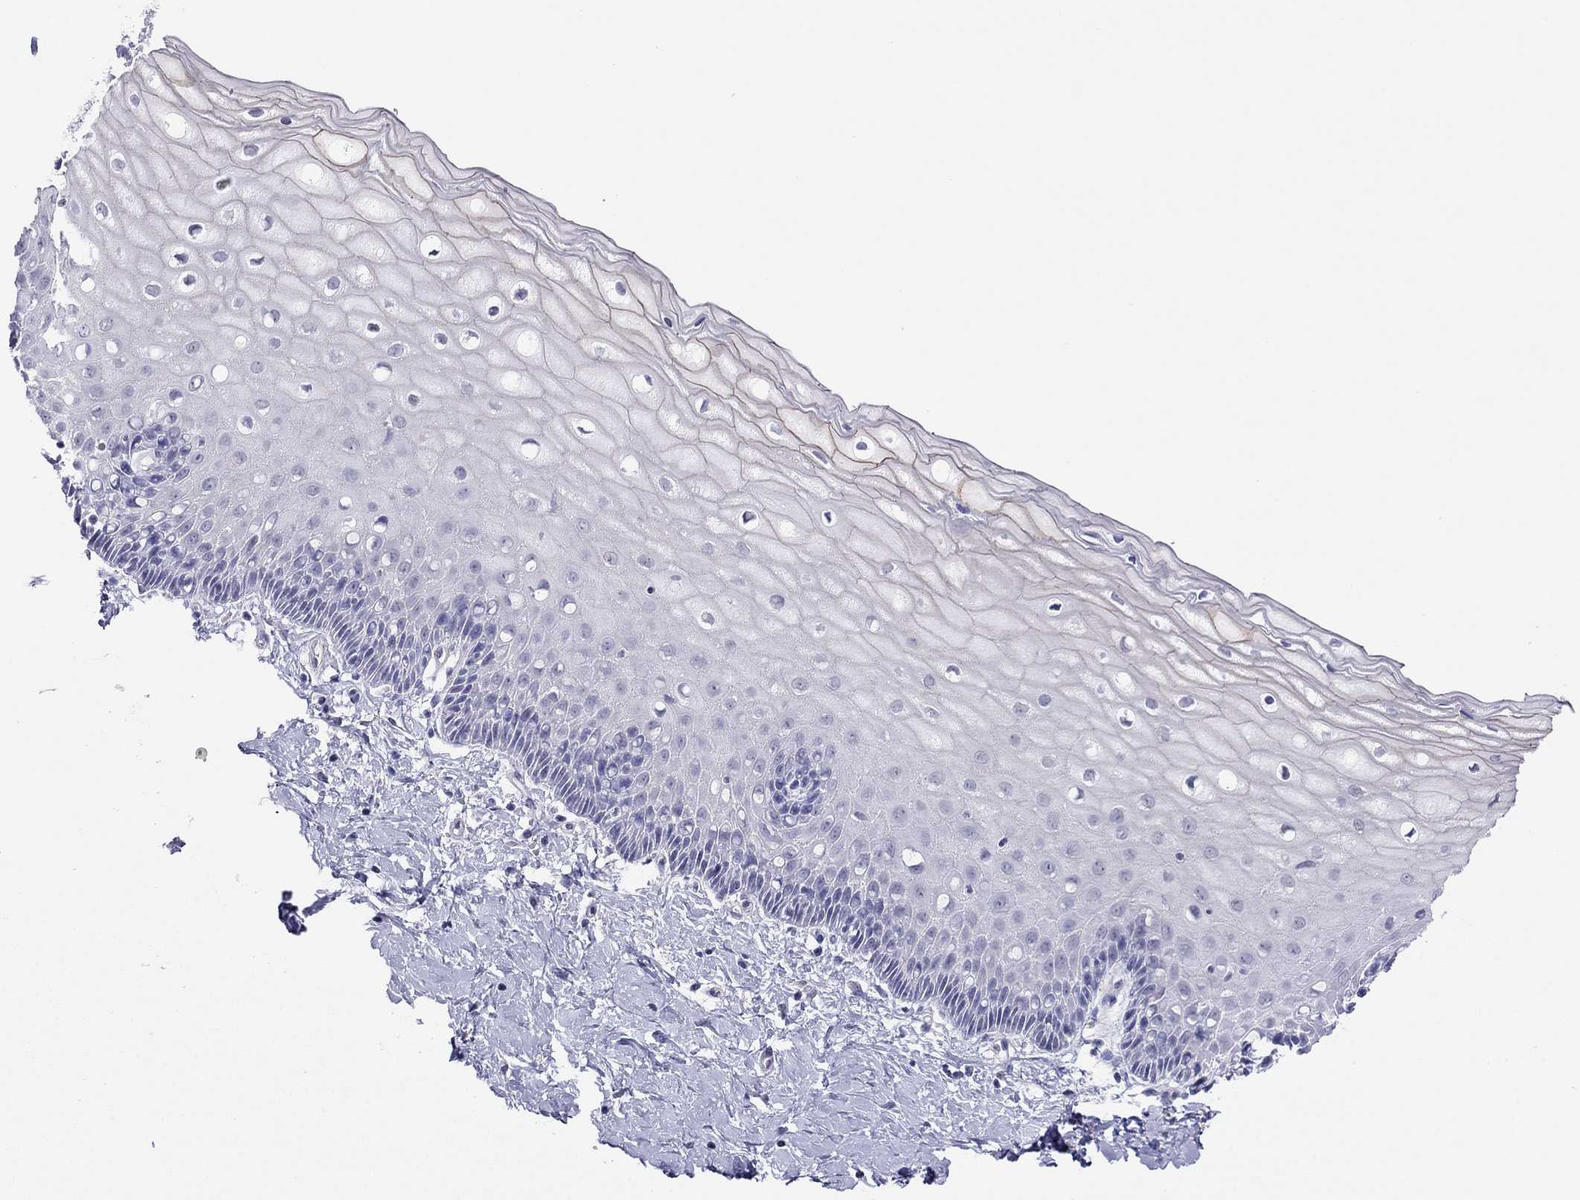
{"staining": {"intensity": "negative", "quantity": "none", "location": "none"}, "tissue": "cervix", "cell_type": "Glandular cells", "image_type": "normal", "snomed": [{"axis": "morphology", "description": "Normal tissue, NOS"}, {"axis": "topography", "description": "Cervix"}], "caption": "A photomicrograph of cervix stained for a protein reveals no brown staining in glandular cells. (Immunohistochemistry (ihc), brightfield microscopy, high magnification).", "gene": "MYMX", "patient": {"sex": "female", "age": 37}}